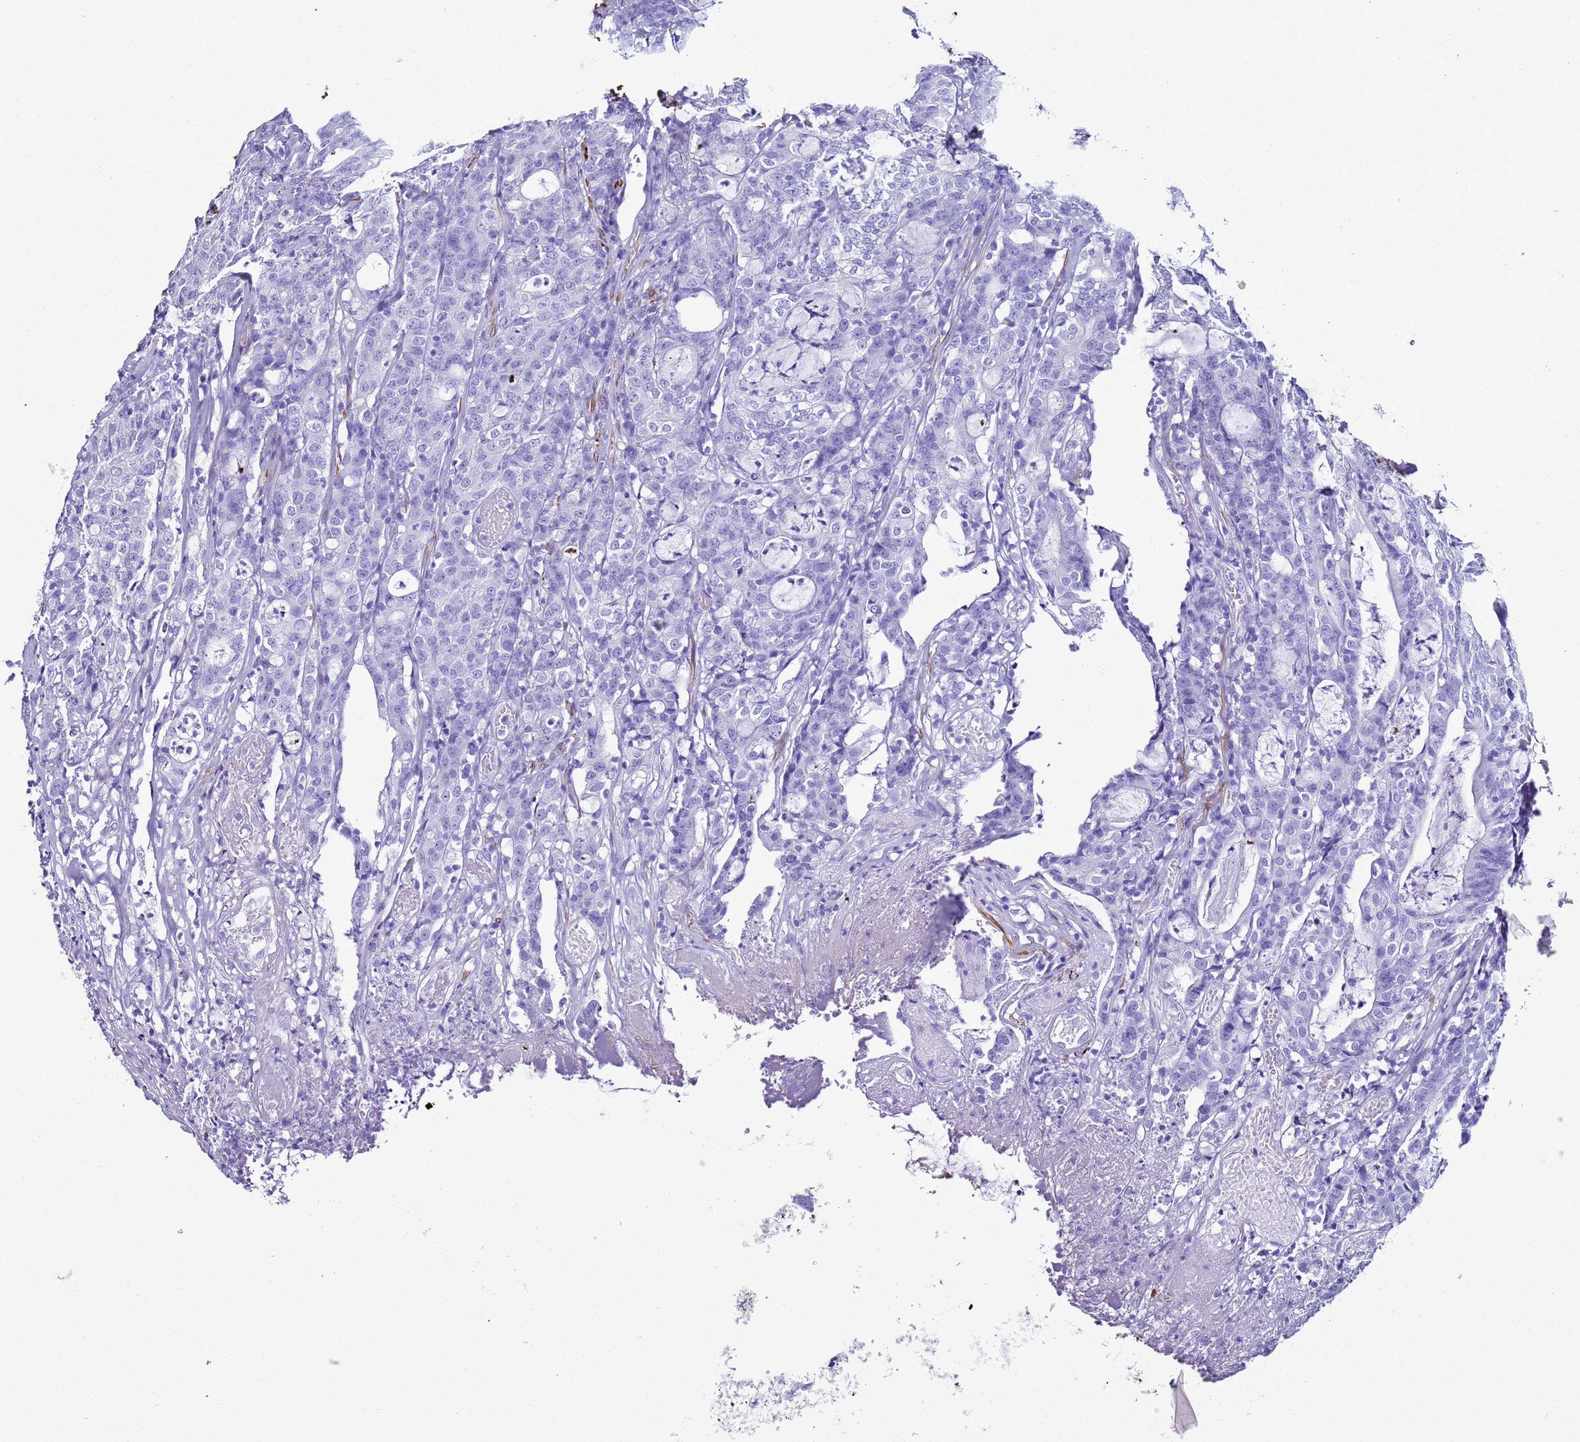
{"staining": {"intensity": "negative", "quantity": "none", "location": "none"}, "tissue": "colorectal cancer", "cell_type": "Tumor cells", "image_type": "cancer", "snomed": [{"axis": "morphology", "description": "Adenocarcinoma, NOS"}, {"axis": "topography", "description": "Colon"}], "caption": "Adenocarcinoma (colorectal) was stained to show a protein in brown. There is no significant staining in tumor cells.", "gene": "LCMT1", "patient": {"sex": "male", "age": 83}}